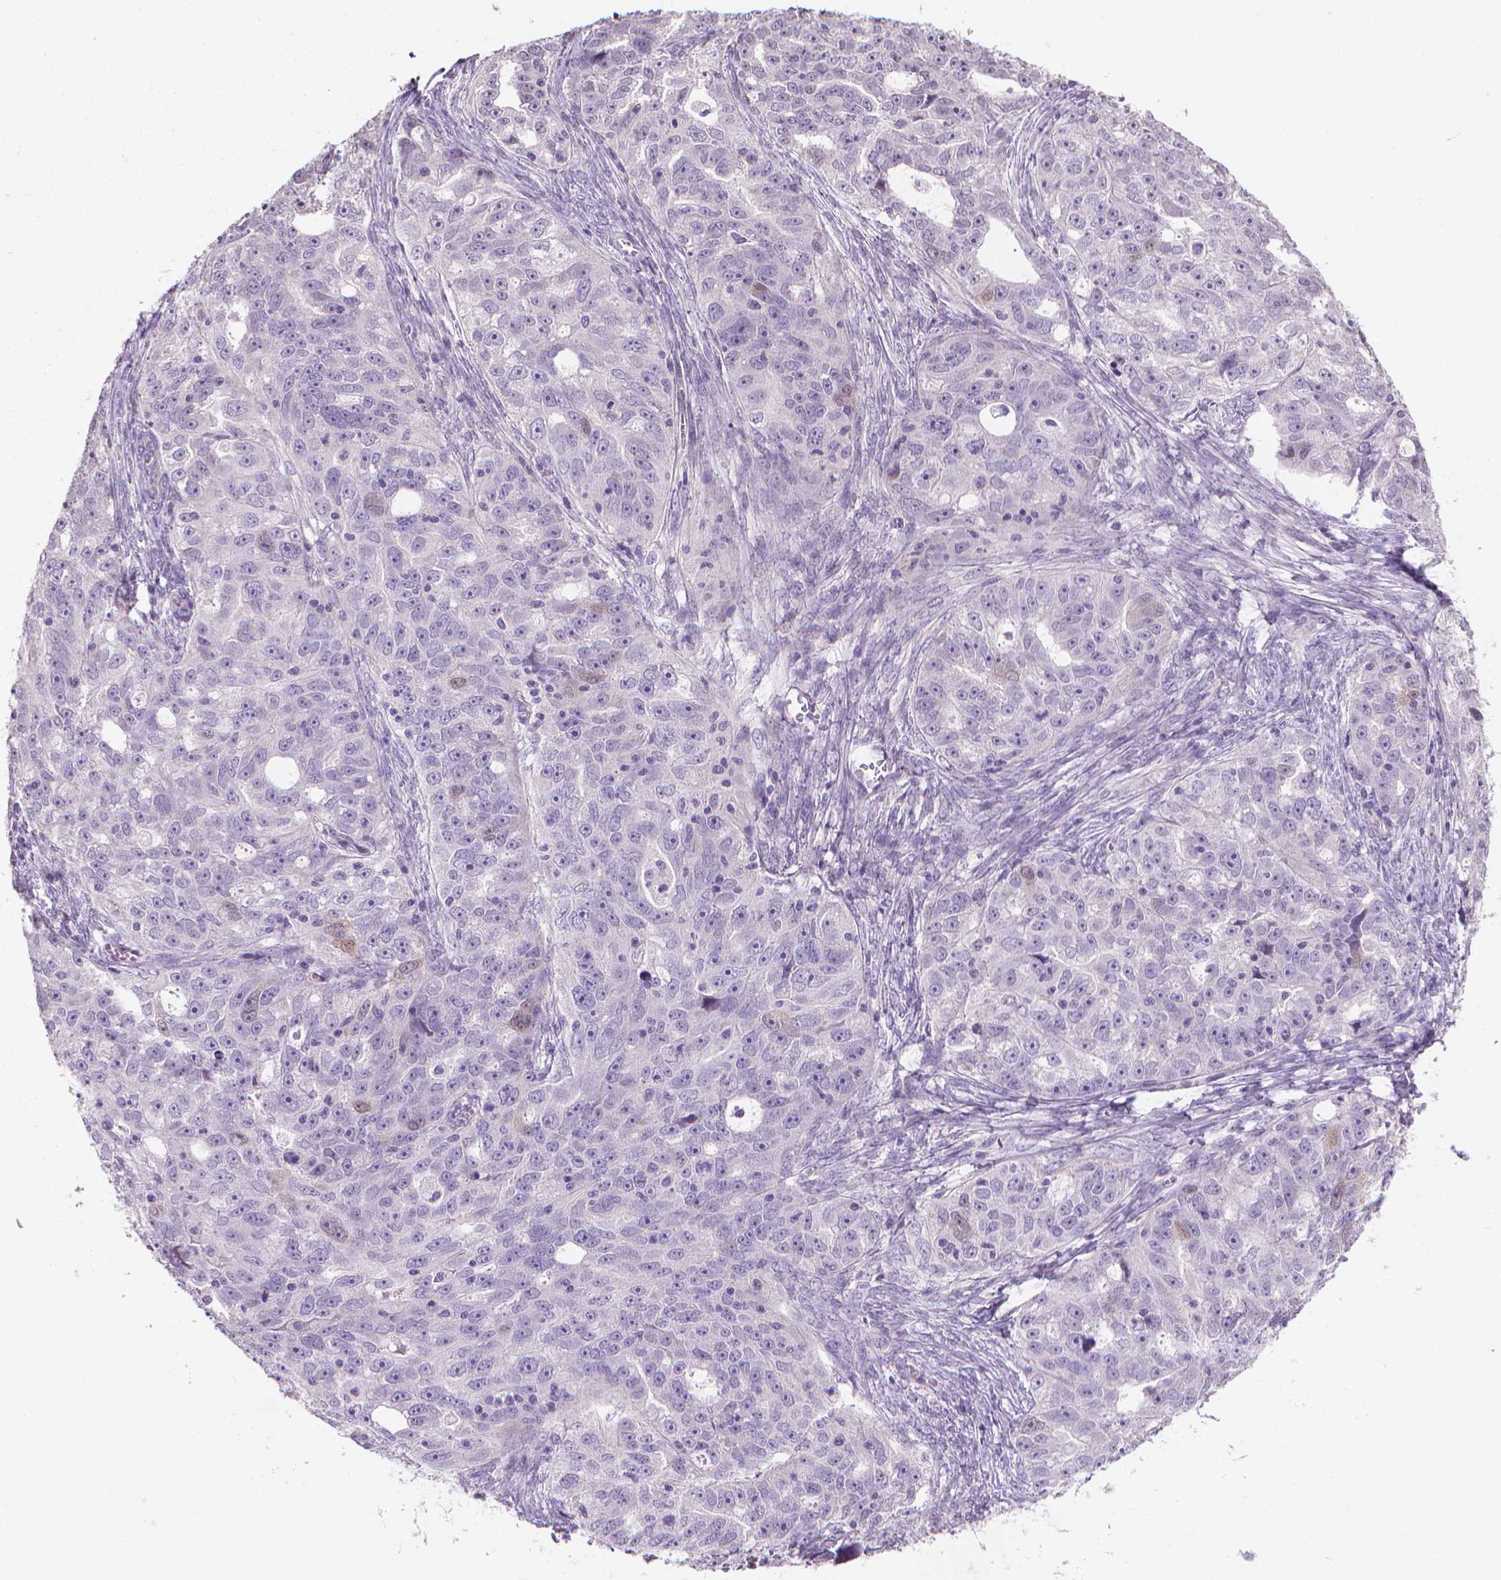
{"staining": {"intensity": "negative", "quantity": "none", "location": "none"}, "tissue": "ovarian cancer", "cell_type": "Tumor cells", "image_type": "cancer", "snomed": [{"axis": "morphology", "description": "Cystadenocarcinoma, serous, NOS"}, {"axis": "topography", "description": "Ovary"}], "caption": "Tumor cells show no significant protein expression in ovarian cancer. The staining is performed using DAB brown chromogen with nuclei counter-stained in using hematoxylin.", "gene": "CLXN", "patient": {"sex": "female", "age": 51}}